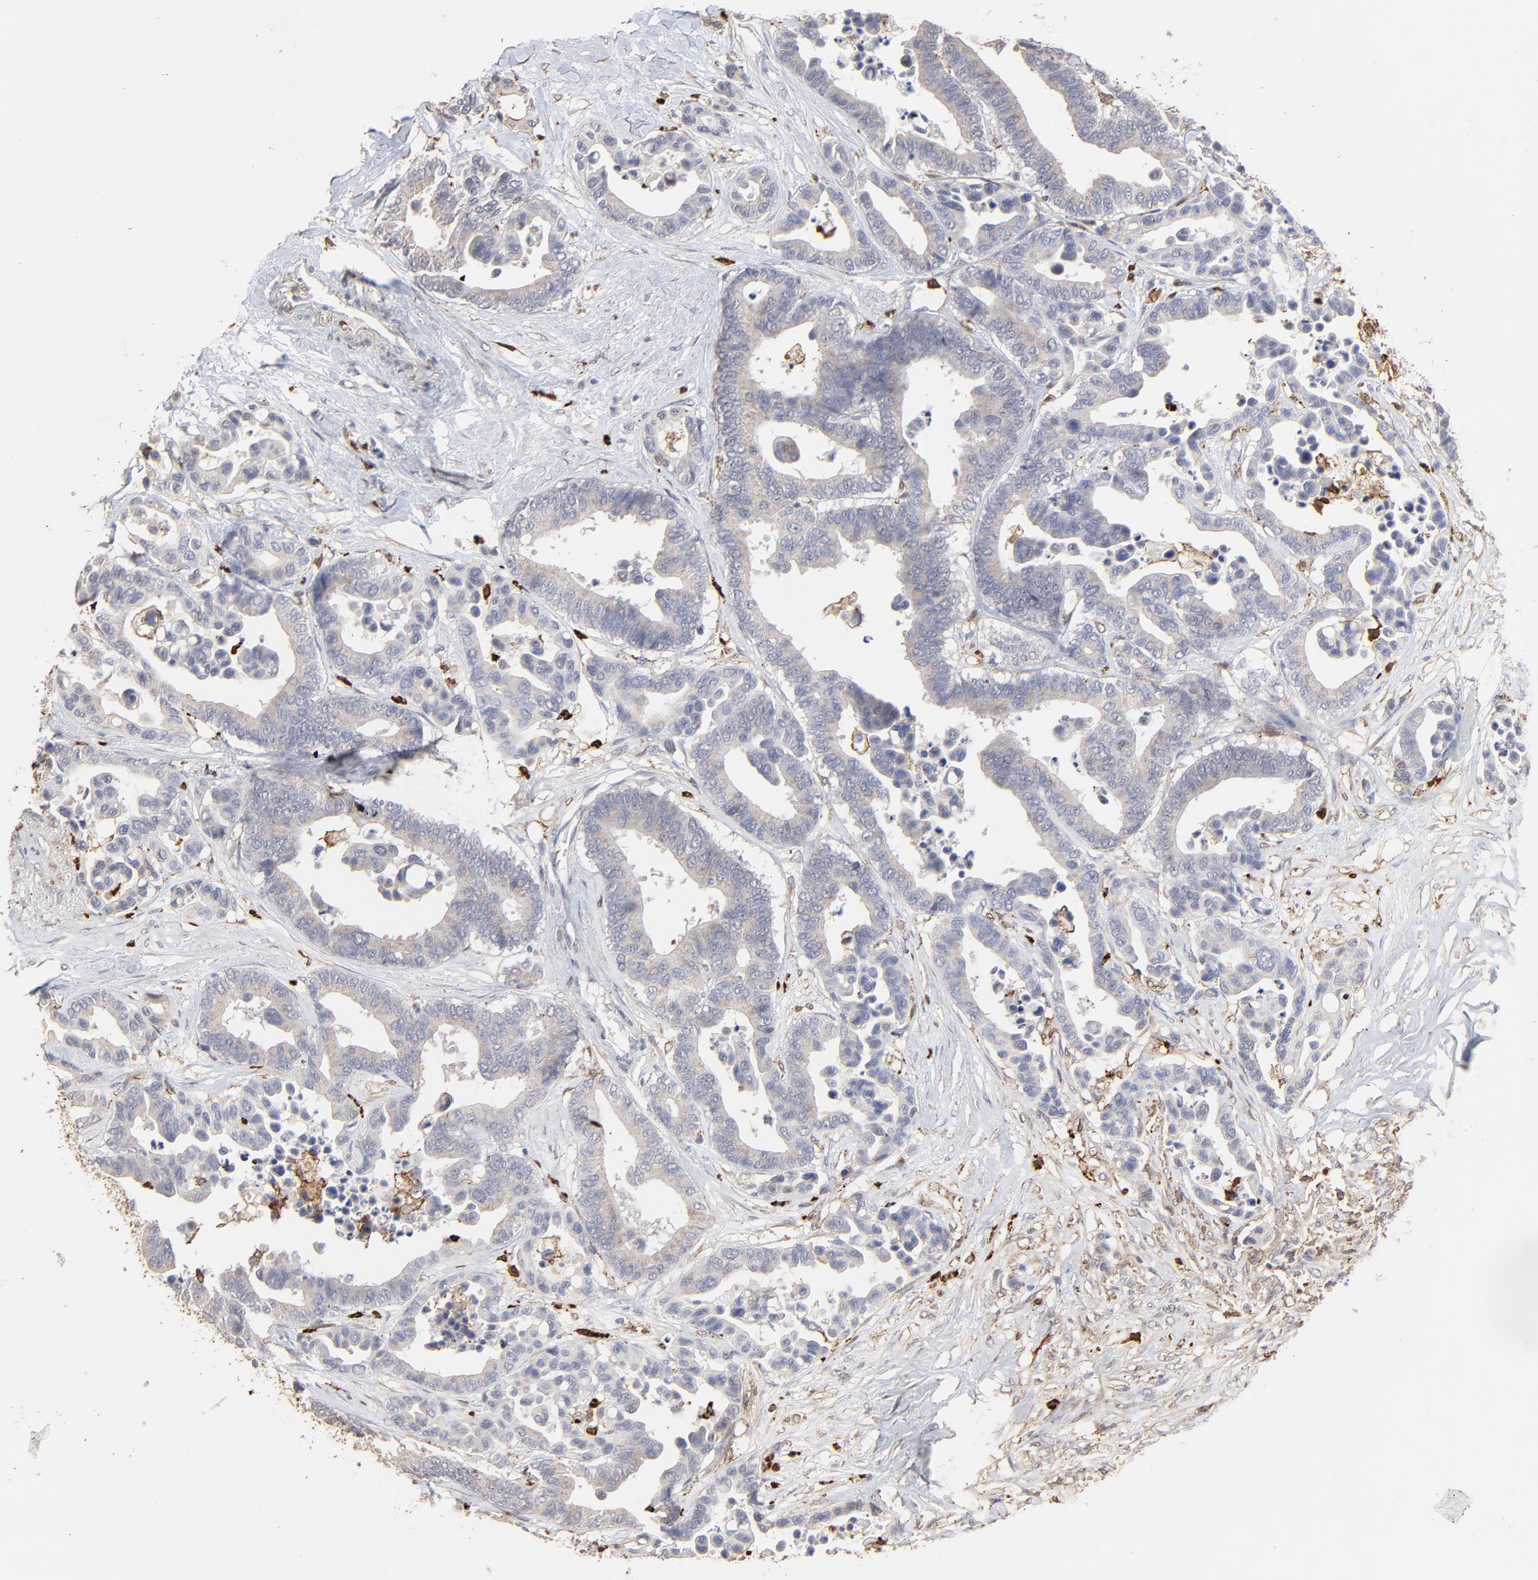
{"staining": {"intensity": "weak", "quantity": "25%-75%", "location": "cytoplasmic/membranous"}, "tissue": "colorectal cancer", "cell_type": "Tumor cells", "image_type": "cancer", "snomed": [{"axis": "morphology", "description": "Adenocarcinoma, NOS"}, {"axis": "topography", "description": "Colon"}], "caption": "A low amount of weak cytoplasmic/membranous staining is identified in about 25%-75% of tumor cells in colorectal cancer (adenocarcinoma) tissue. (Stains: DAB (3,3'-diaminobenzidine) in brown, nuclei in blue, Microscopy: brightfield microscopy at high magnification).", "gene": "SLC6A14", "patient": {"sex": "male", "age": 82}}